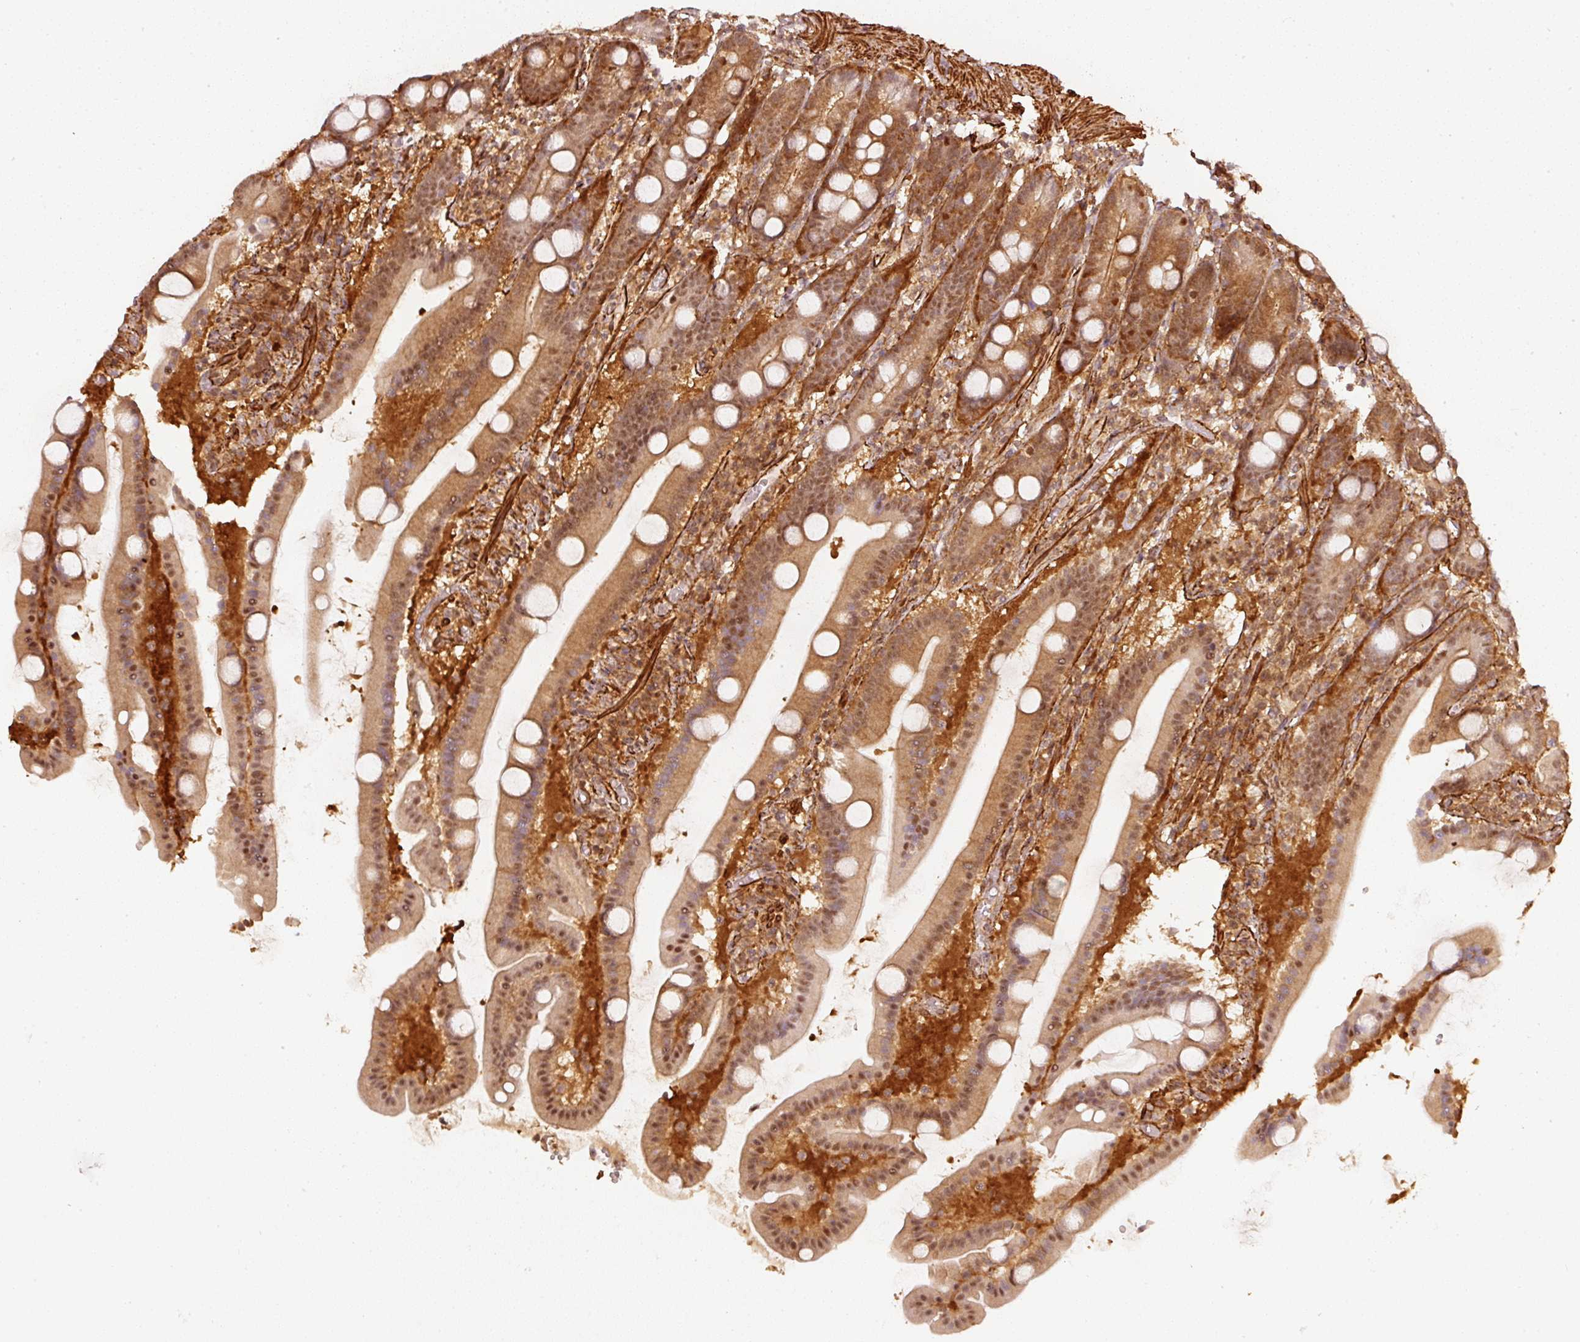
{"staining": {"intensity": "moderate", "quantity": ">75%", "location": "cytoplasmic/membranous,nuclear"}, "tissue": "duodenum", "cell_type": "Glandular cells", "image_type": "normal", "snomed": [{"axis": "morphology", "description": "Normal tissue, NOS"}, {"axis": "topography", "description": "Duodenum"}], "caption": "Immunohistochemistry histopathology image of unremarkable duodenum: duodenum stained using immunohistochemistry (IHC) shows medium levels of moderate protein expression localized specifically in the cytoplasmic/membranous,nuclear of glandular cells, appearing as a cytoplasmic/membranous,nuclear brown color.", "gene": "PSMD1", "patient": {"sex": "male", "age": 55}}